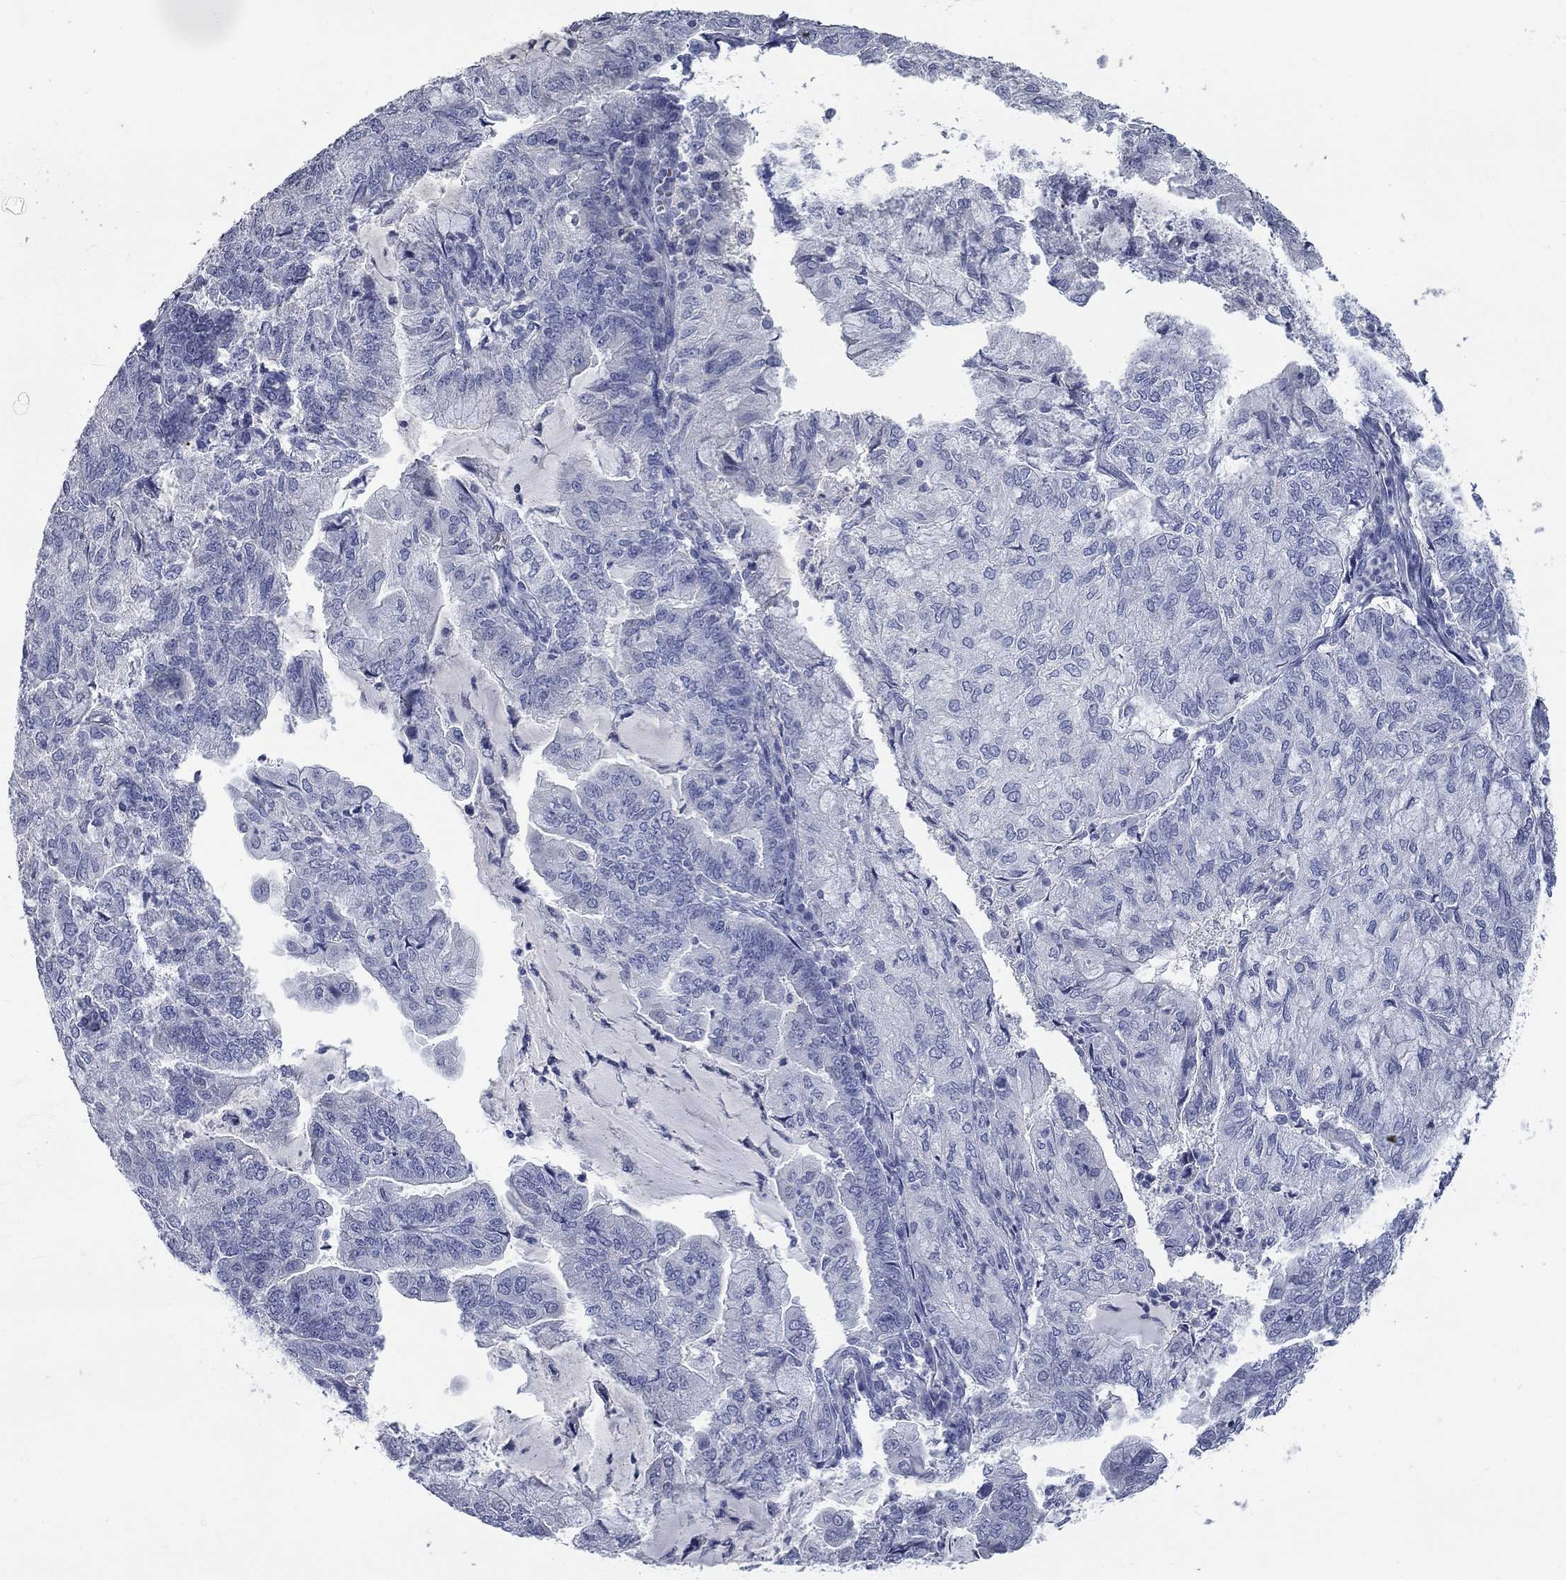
{"staining": {"intensity": "negative", "quantity": "none", "location": "none"}, "tissue": "endometrial cancer", "cell_type": "Tumor cells", "image_type": "cancer", "snomed": [{"axis": "morphology", "description": "Adenocarcinoma, NOS"}, {"axis": "topography", "description": "Endometrium"}], "caption": "Immunohistochemistry (IHC) histopathology image of endometrial adenocarcinoma stained for a protein (brown), which exhibits no positivity in tumor cells.", "gene": "SYT12", "patient": {"sex": "female", "age": 82}}